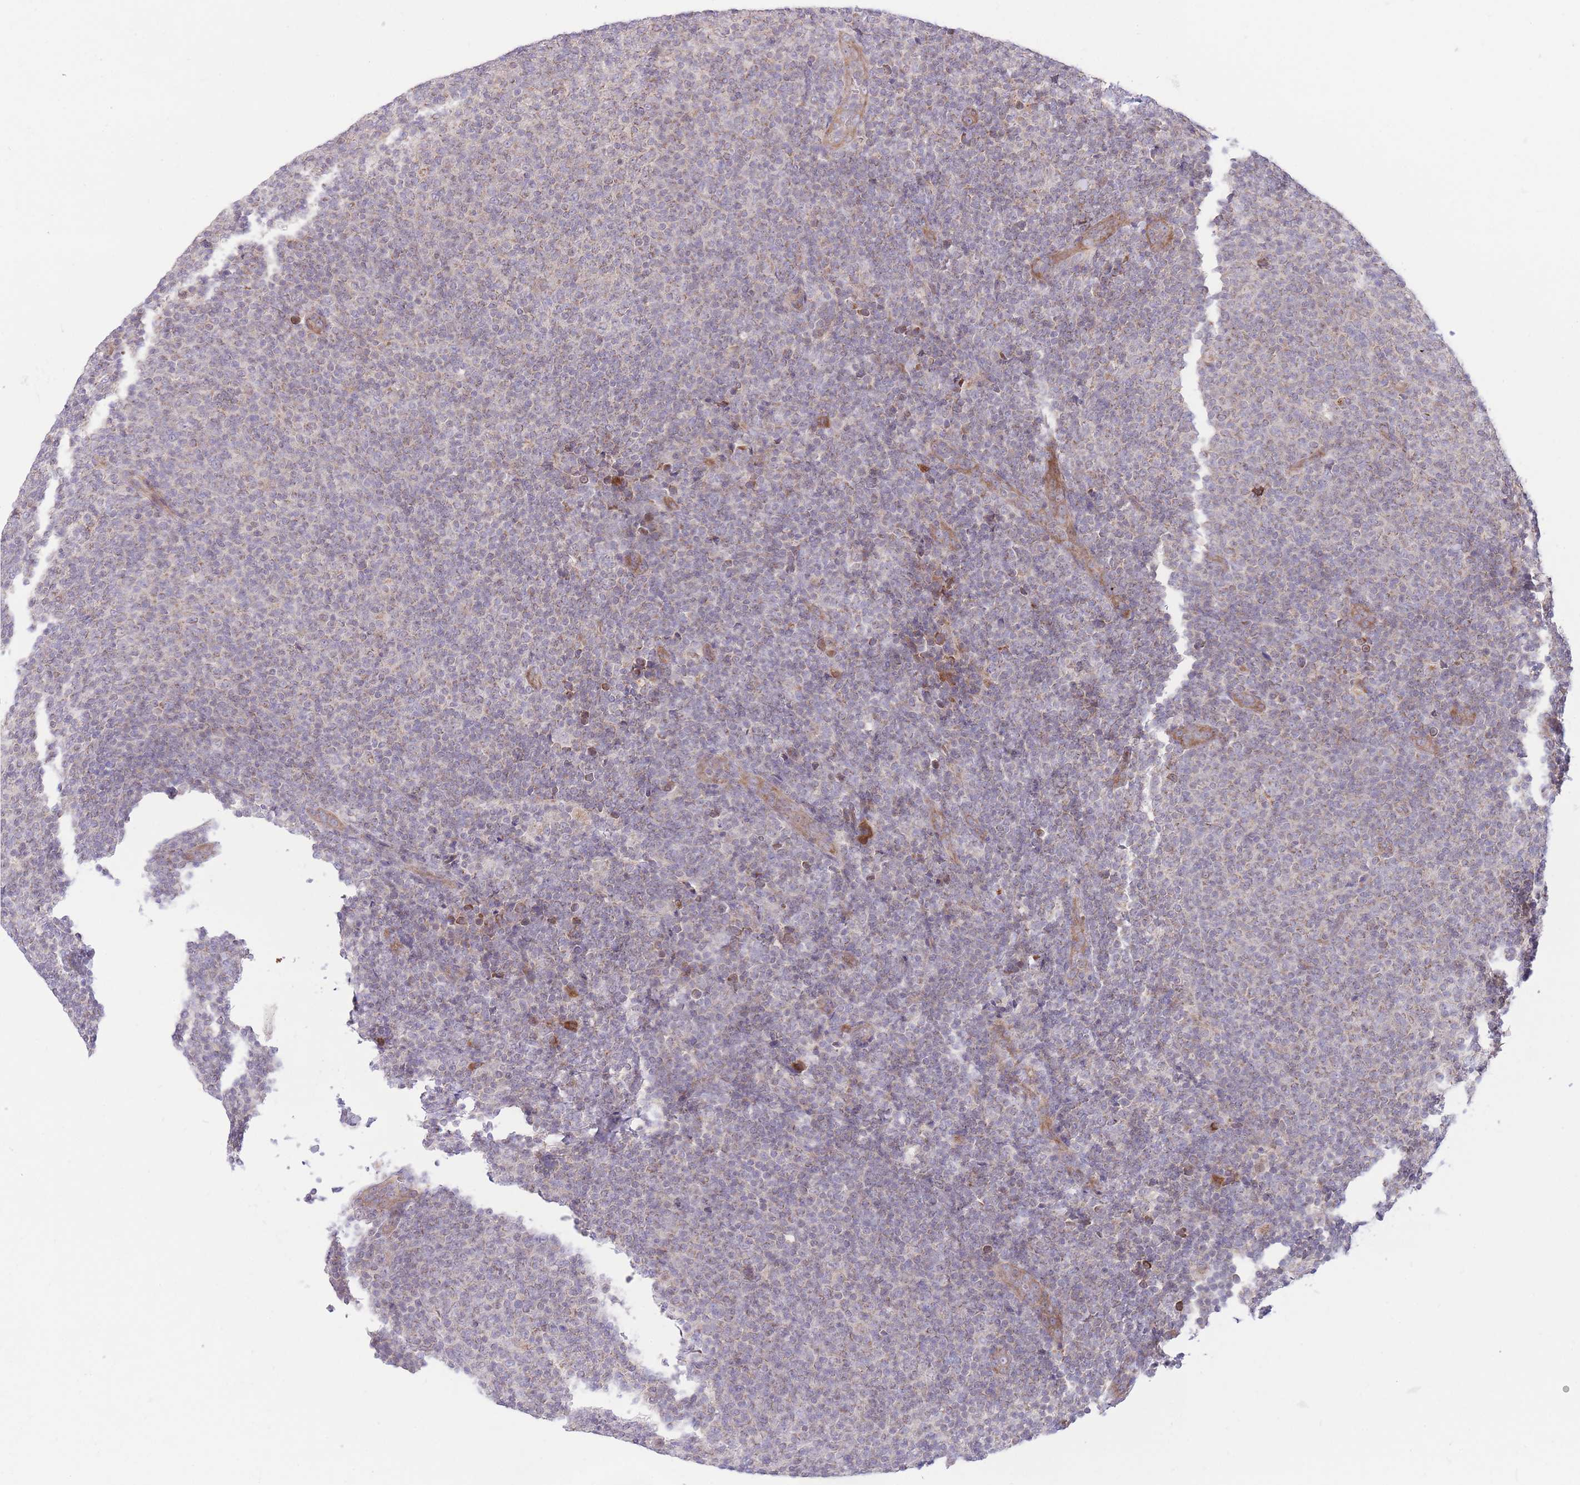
{"staining": {"intensity": "weak", "quantity": "<25%", "location": "cytoplasmic/membranous"}, "tissue": "lymphoma", "cell_type": "Tumor cells", "image_type": "cancer", "snomed": [{"axis": "morphology", "description": "Malignant lymphoma, non-Hodgkin's type, Low grade"}, {"axis": "topography", "description": "Lymph node"}], "caption": "Tumor cells show no significant expression in lymphoma.", "gene": "BOLA2B", "patient": {"sex": "male", "age": 66}}